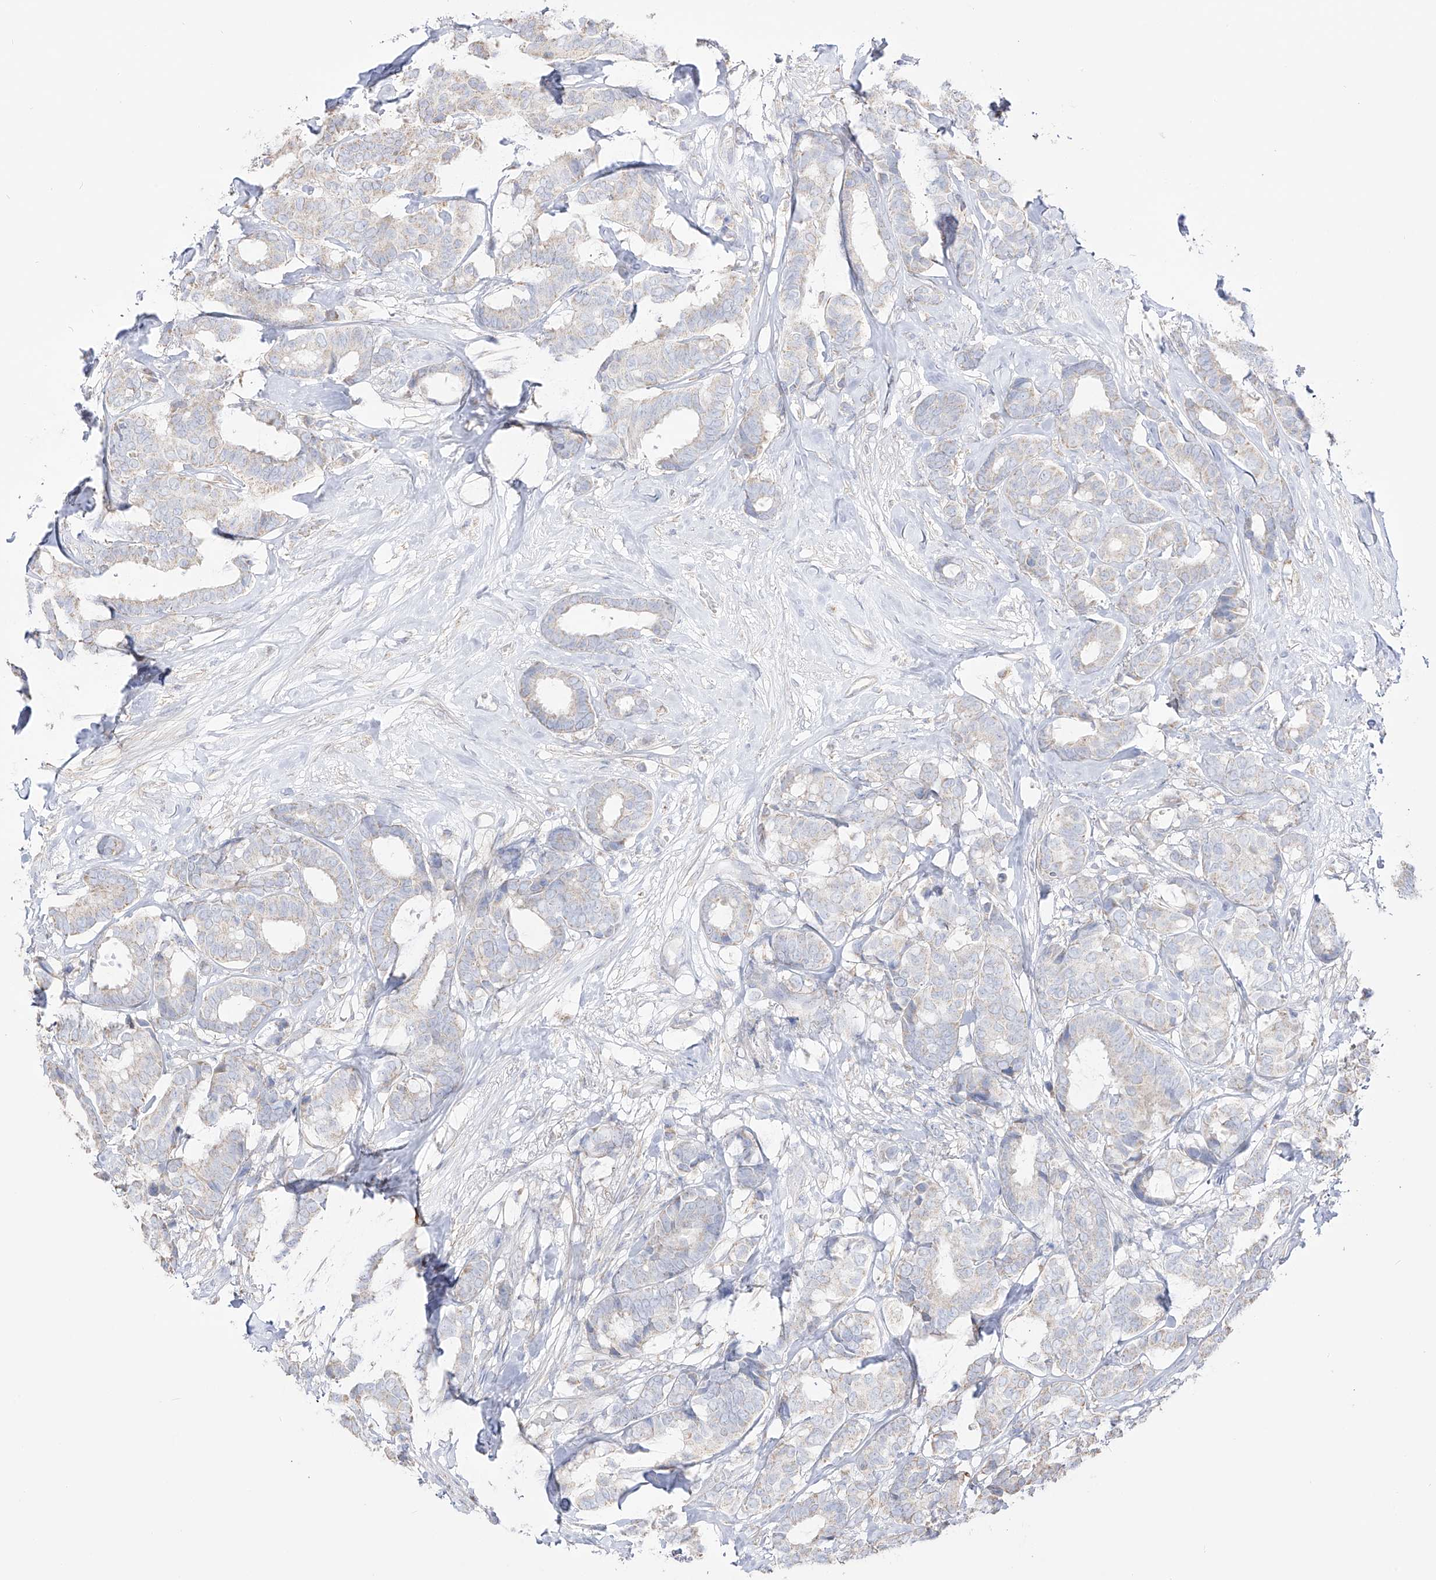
{"staining": {"intensity": "weak", "quantity": "<25%", "location": "cytoplasmic/membranous"}, "tissue": "breast cancer", "cell_type": "Tumor cells", "image_type": "cancer", "snomed": [{"axis": "morphology", "description": "Duct carcinoma"}, {"axis": "topography", "description": "Breast"}], "caption": "Tumor cells show no significant positivity in breast cancer. (Brightfield microscopy of DAB (3,3'-diaminobenzidine) IHC at high magnification).", "gene": "RCHY1", "patient": {"sex": "female", "age": 87}}